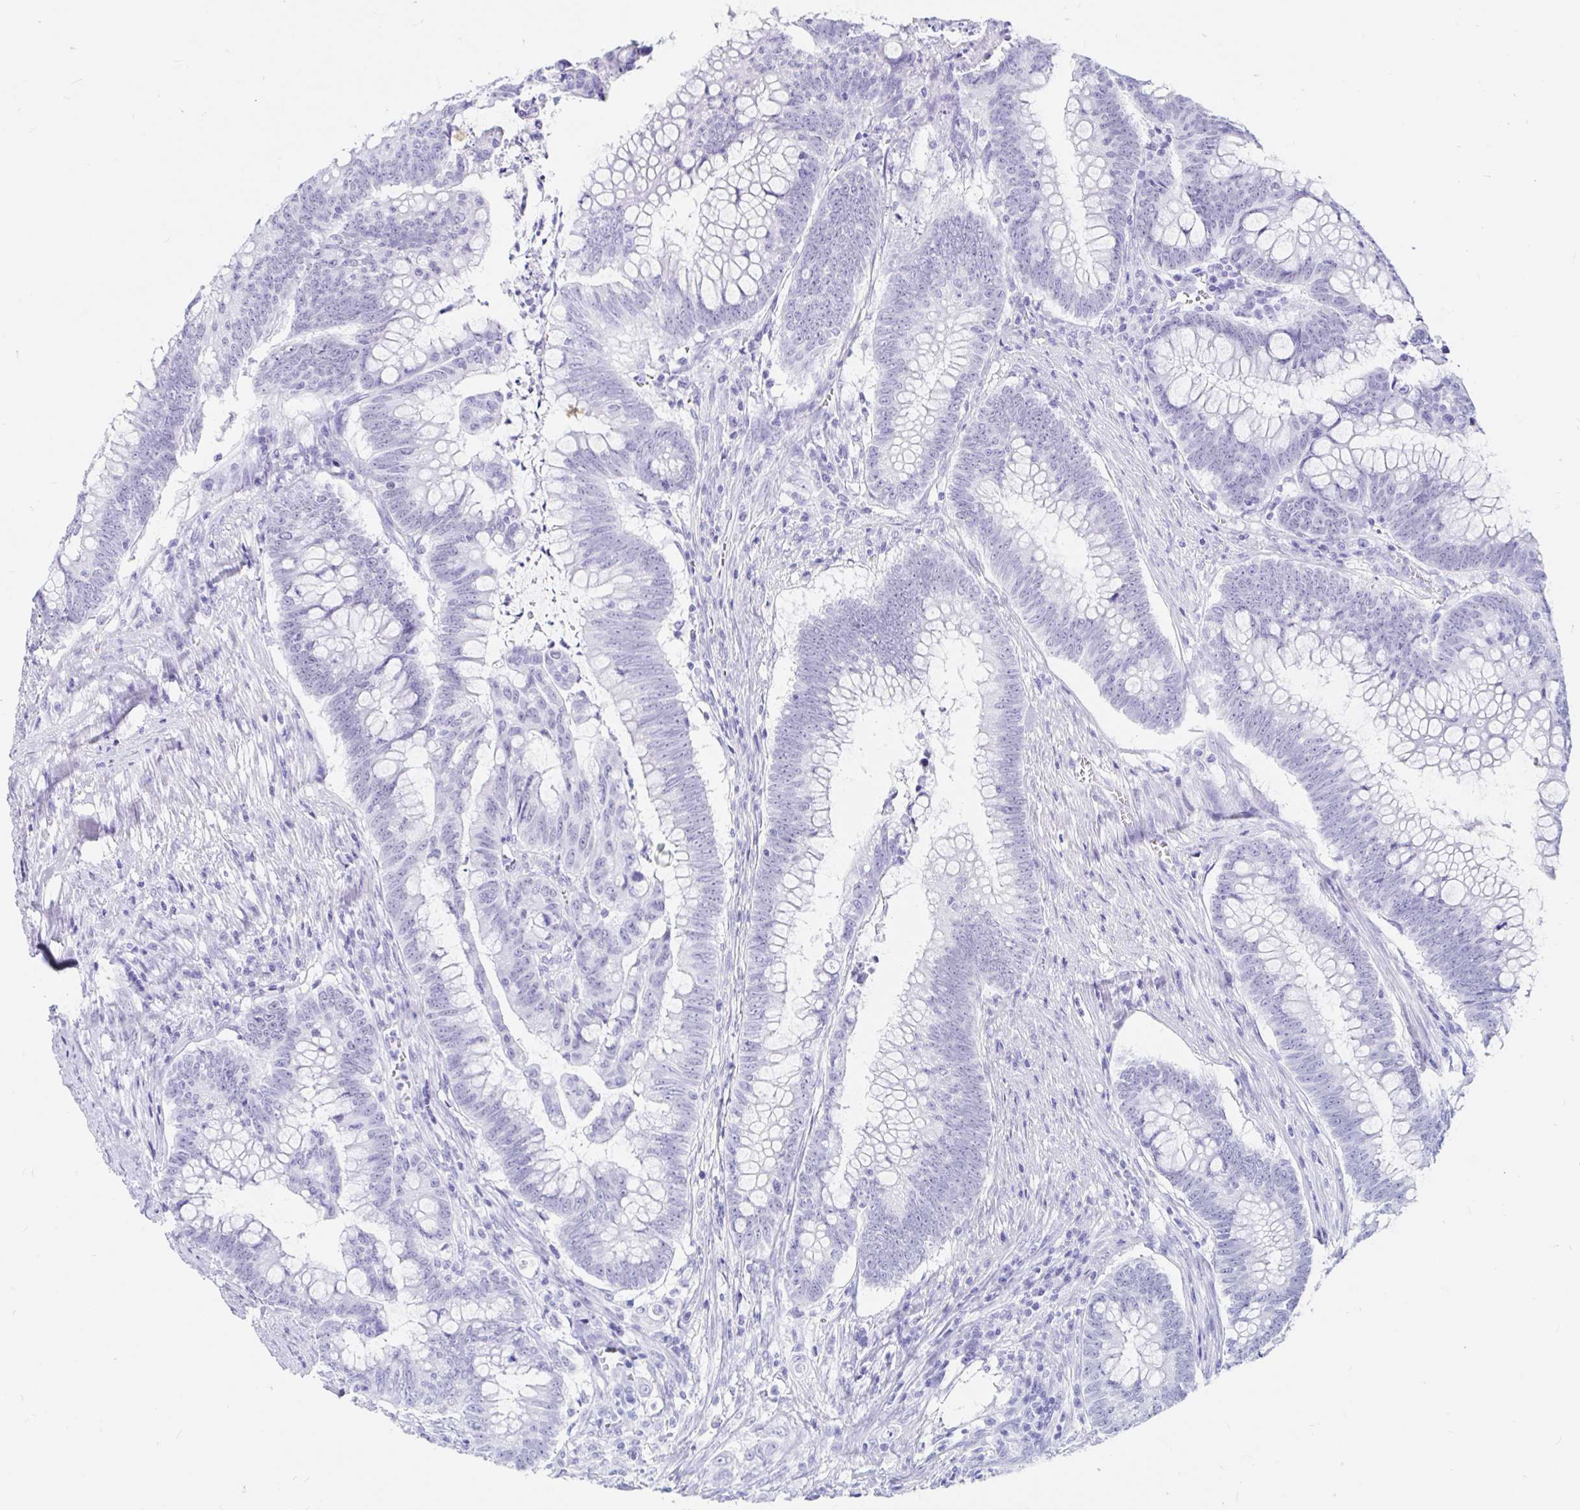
{"staining": {"intensity": "negative", "quantity": "none", "location": "none"}, "tissue": "colorectal cancer", "cell_type": "Tumor cells", "image_type": "cancer", "snomed": [{"axis": "morphology", "description": "Adenocarcinoma, NOS"}, {"axis": "topography", "description": "Colon"}], "caption": "This is an immunohistochemistry (IHC) micrograph of human colorectal adenocarcinoma. There is no expression in tumor cells.", "gene": "OR6T1", "patient": {"sex": "male", "age": 62}}